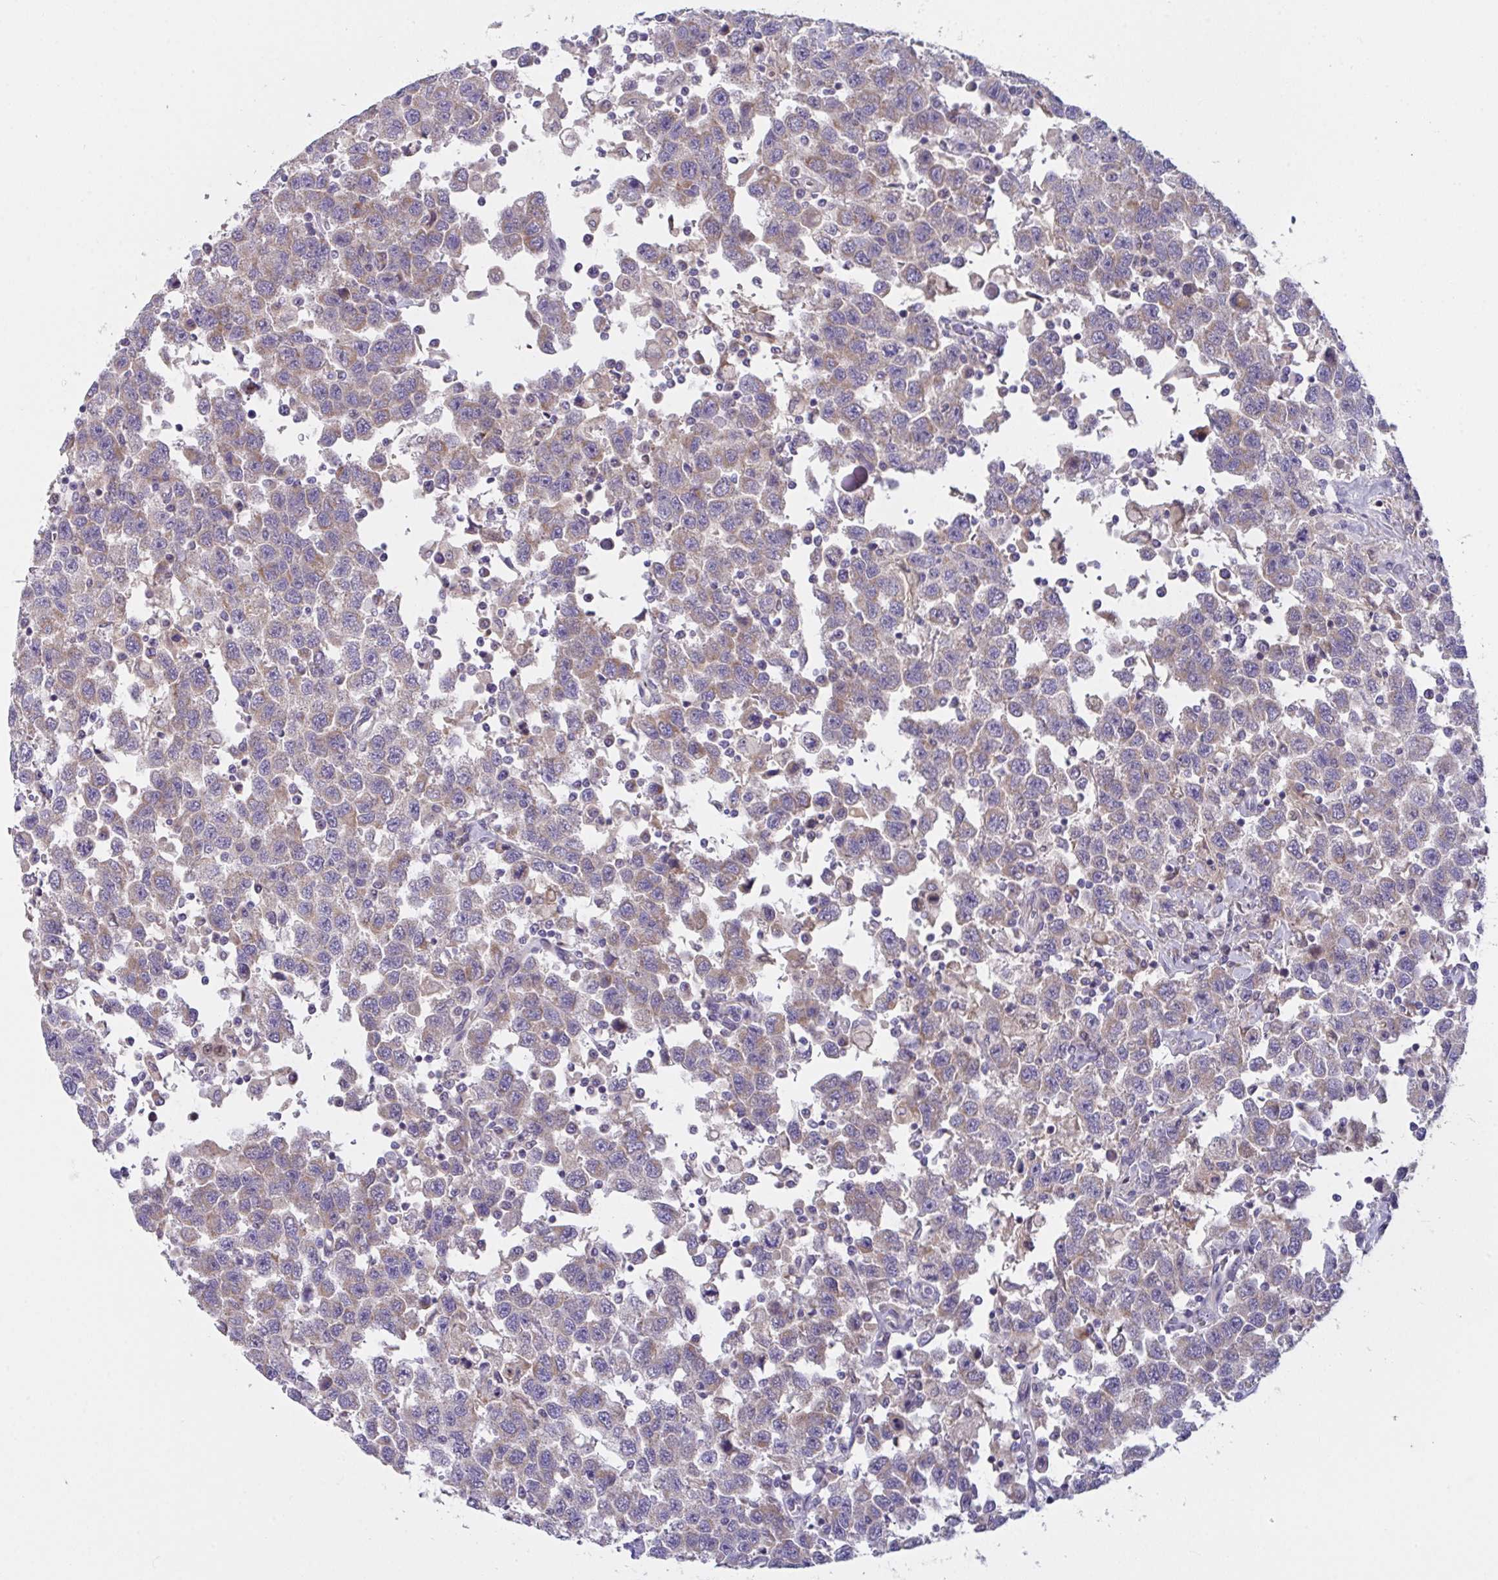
{"staining": {"intensity": "weak", "quantity": "<25%", "location": "cytoplasmic/membranous"}, "tissue": "testis cancer", "cell_type": "Tumor cells", "image_type": "cancer", "snomed": [{"axis": "morphology", "description": "Seminoma, NOS"}, {"axis": "topography", "description": "Testis"}], "caption": "Immunohistochemistry histopathology image of testis cancer stained for a protein (brown), which displays no staining in tumor cells.", "gene": "MRPS2", "patient": {"sex": "male", "age": 41}}